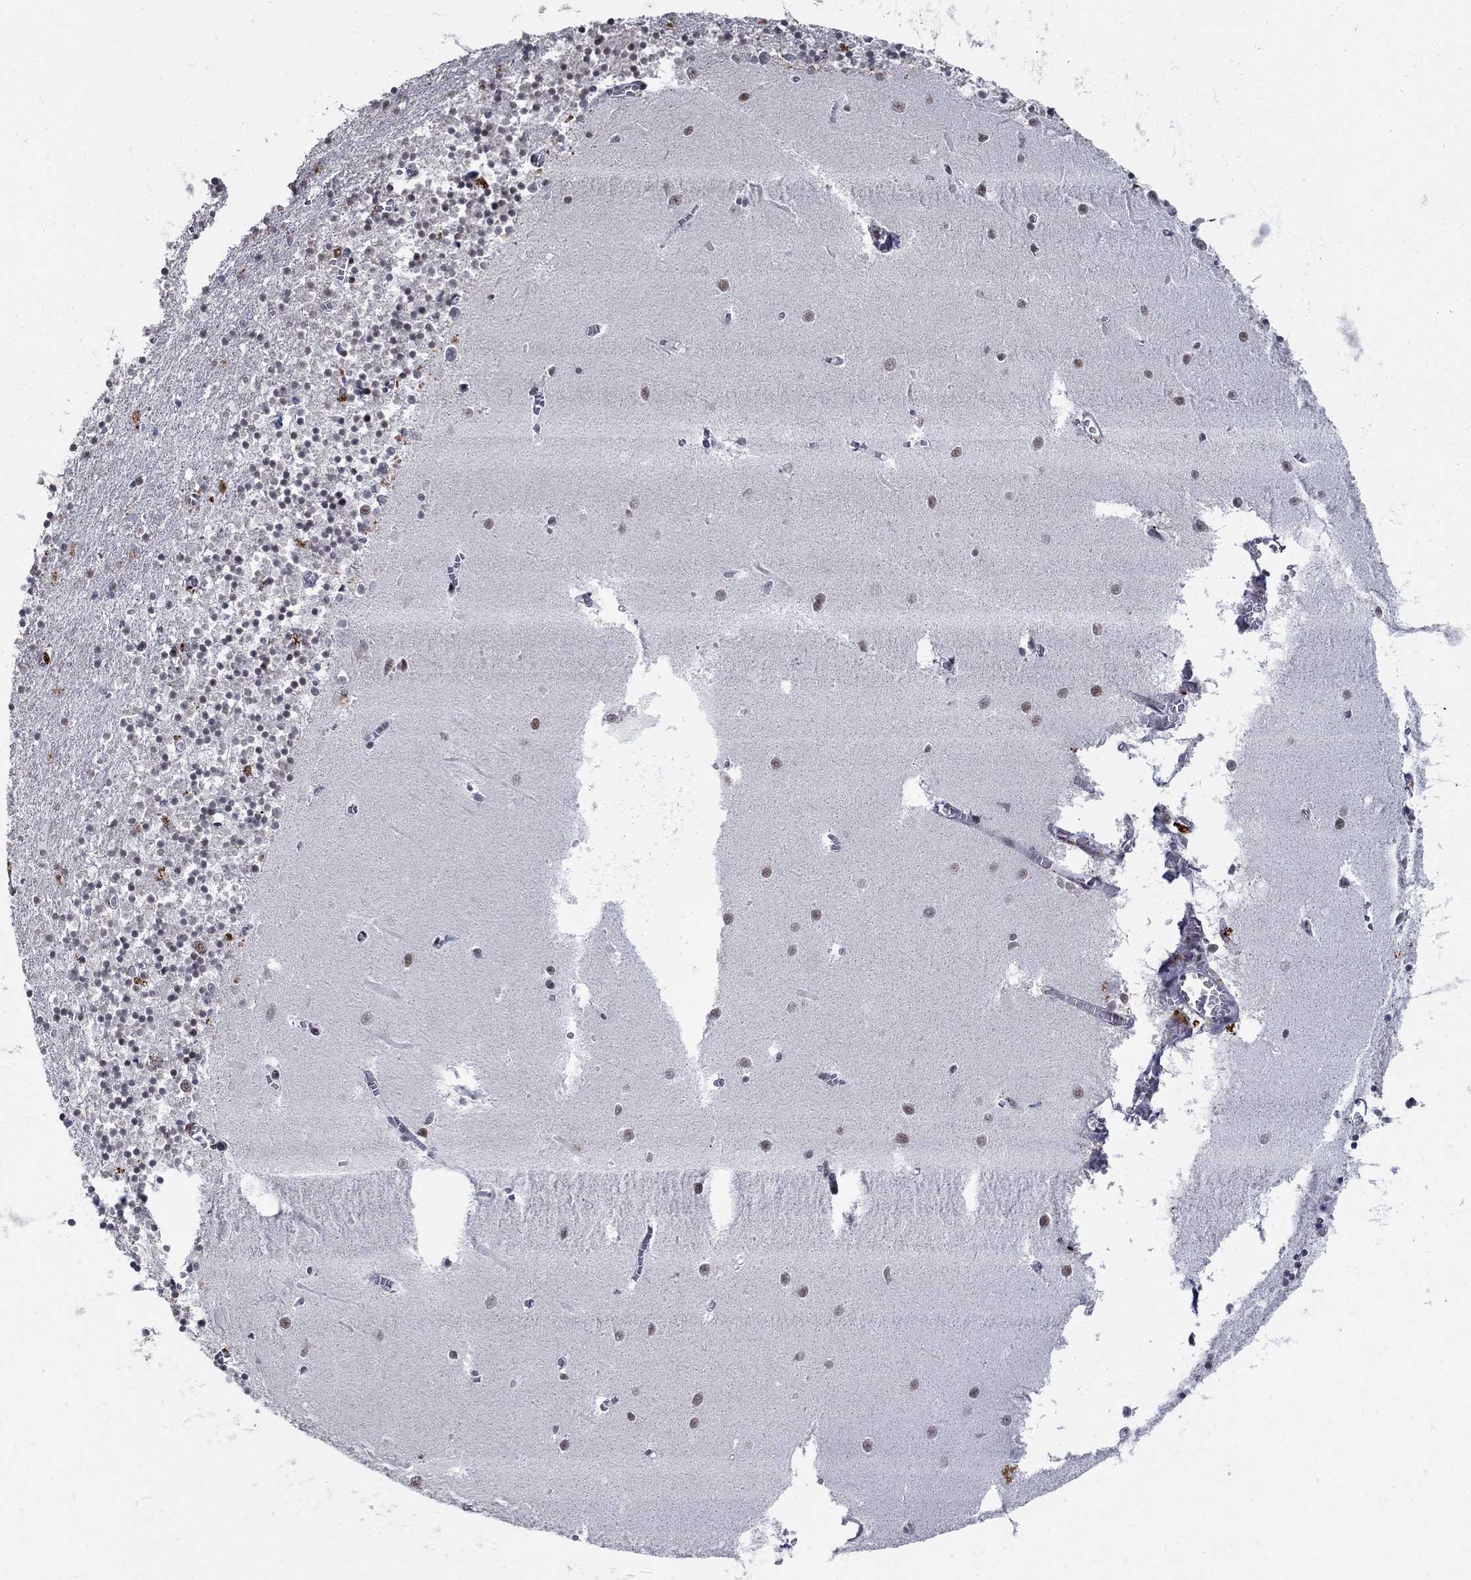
{"staining": {"intensity": "negative", "quantity": "none", "location": "none"}, "tissue": "cerebellum", "cell_type": "Cells in granular layer", "image_type": "normal", "snomed": [{"axis": "morphology", "description": "Normal tissue, NOS"}, {"axis": "topography", "description": "Cerebellum"}], "caption": "This is a histopathology image of IHC staining of unremarkable cerebellum, which shows no expression in cells in granular layer.", "gene": "PNISR", "patient": {"sex": "female", "age": 64}}